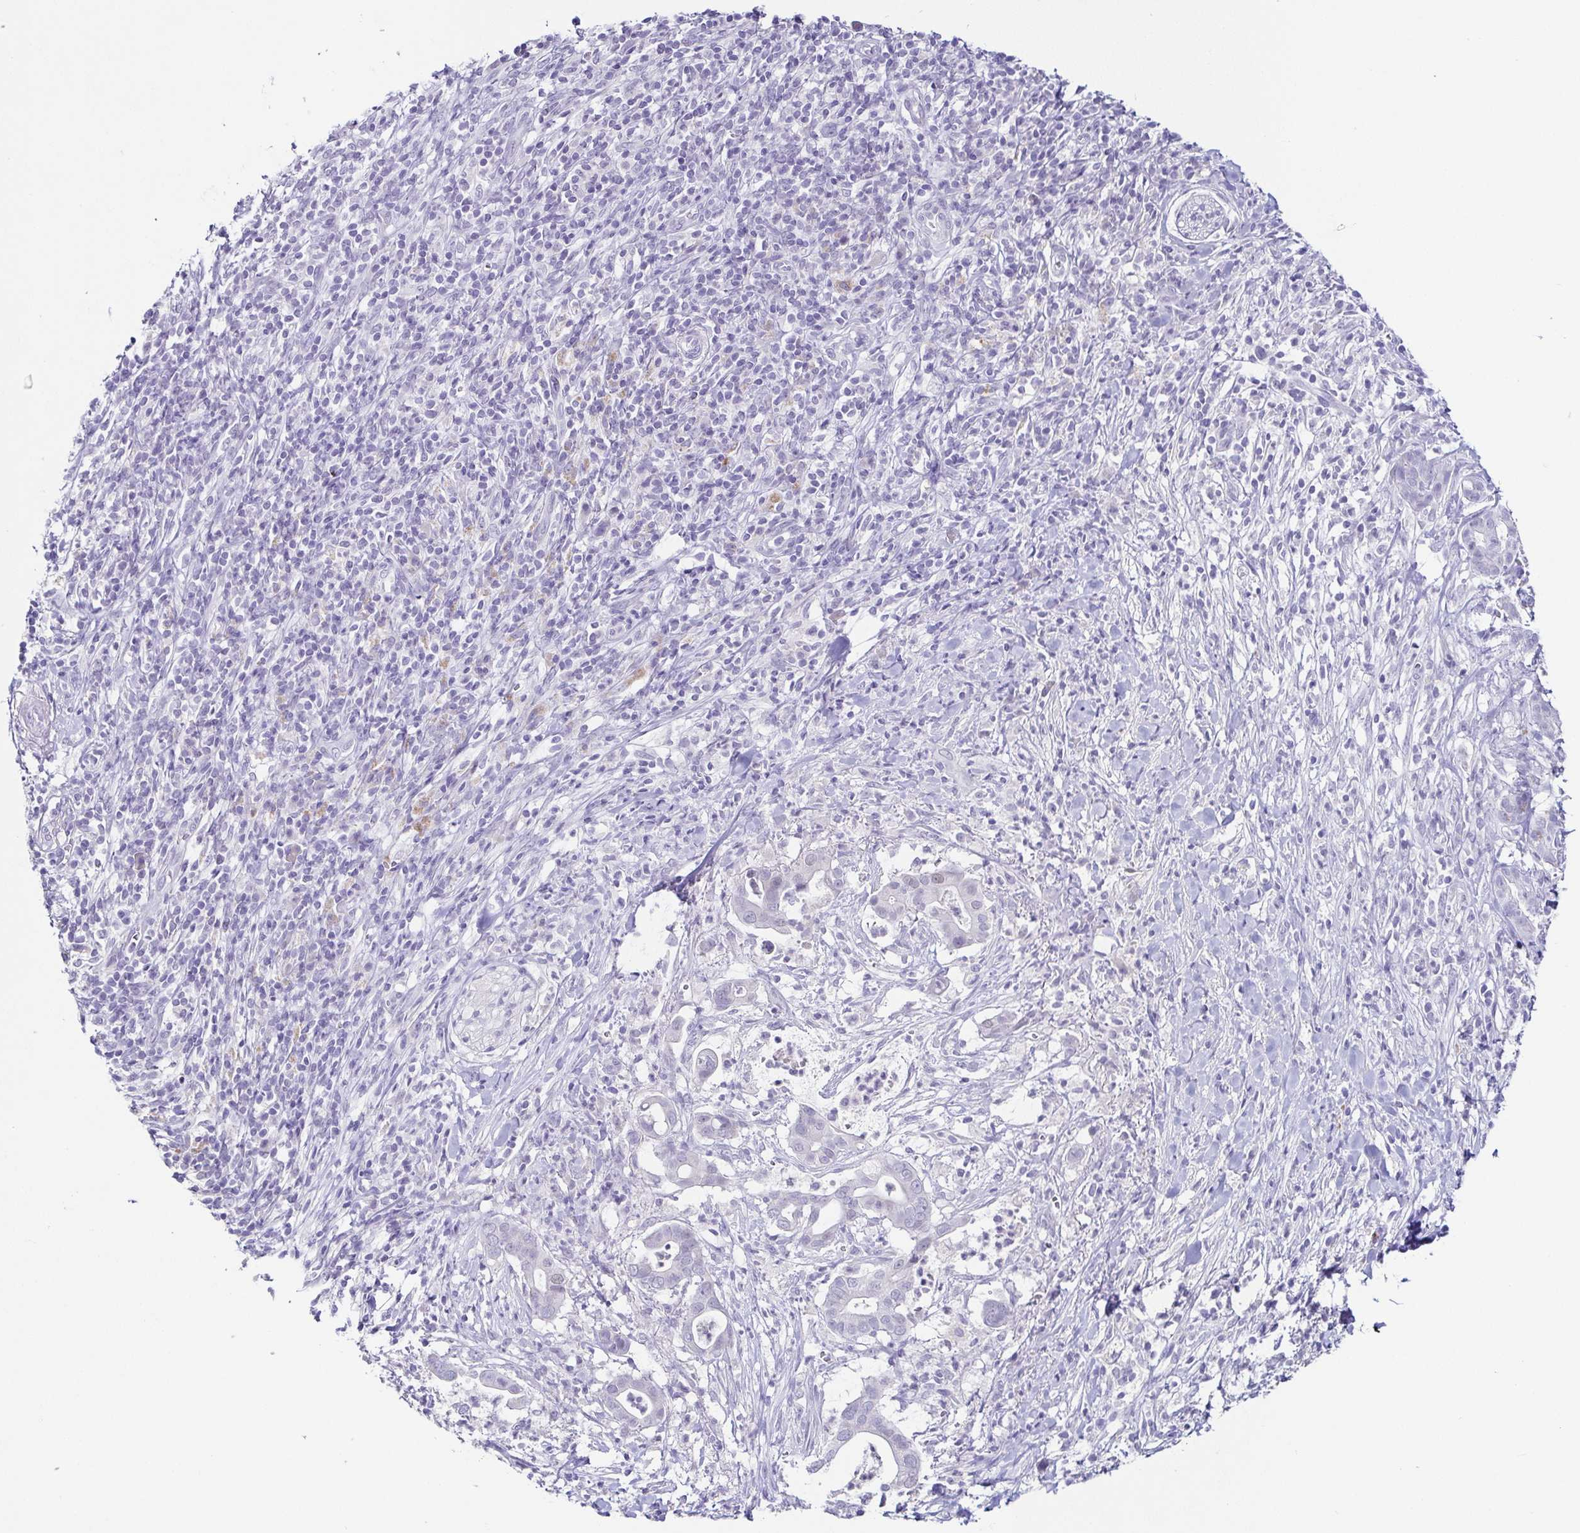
{"staining": {"intensity": "negative", "quantity": "none", "location": "none"}, "tissue": "pancreatic cancer", "cell_type": "Tumor cells", "image_type": "cancer", "snomed": [{"axis": "morphology", "description": "Adenocarcinoma, NOS"}, {"axis": "topography", "description": "Pancreas"}], "caption": "IHC image of neoplastic tissue: human pancreatic cancer stained with DAB demonstrates no significant protein staining in tumor cells.", "gene": "TP73", "patient": {"sex": "male", "age": 61}}